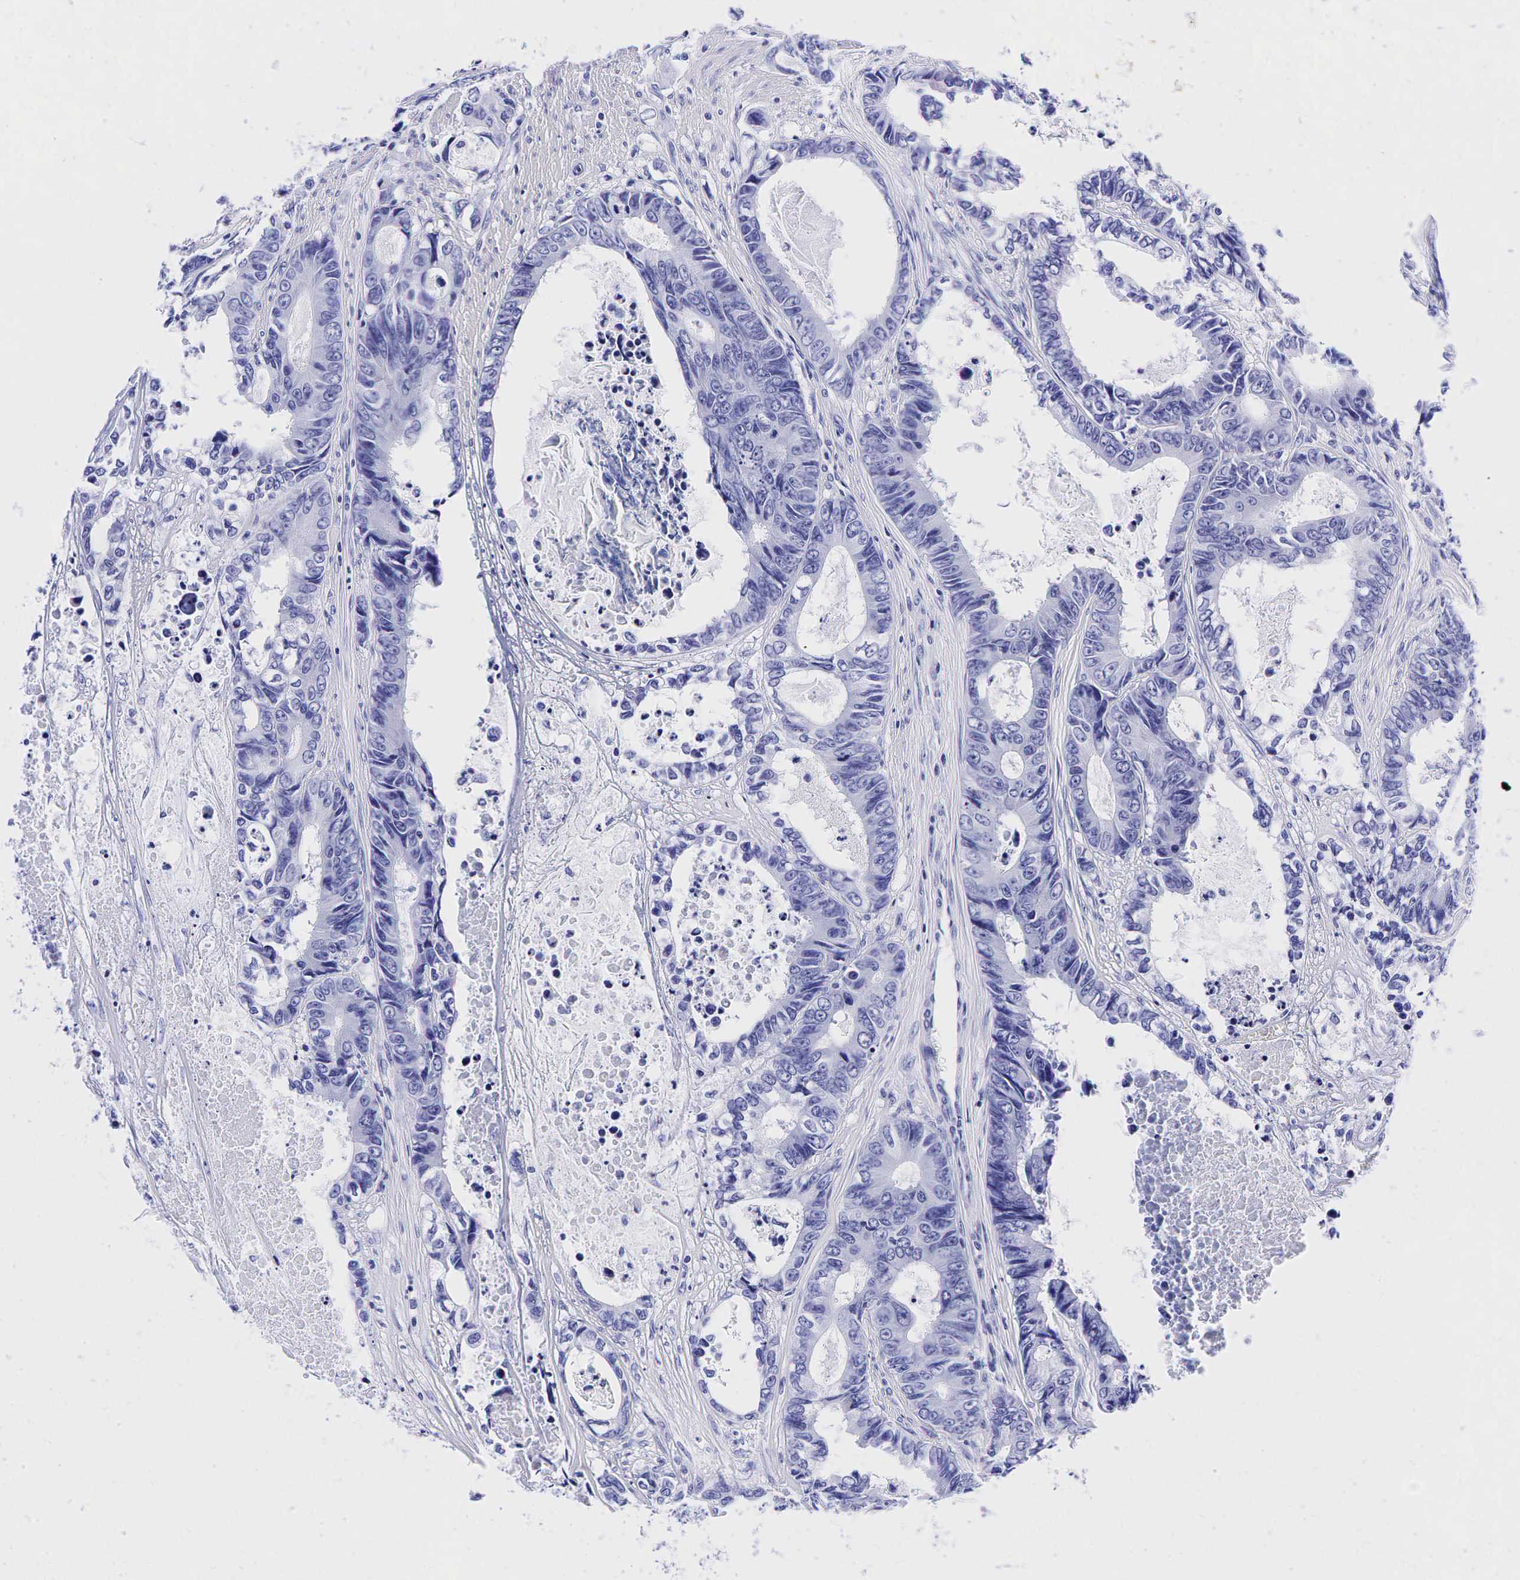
{"staining": {"intensity": "negative", "quantity": "none", "location": "none"}, "tissue": "colorectal cancer", "cell_type": "Tumor cells", "image_type": "cancer", "snomed": [{"axis": "morphology", "description": "Adenocarcinoma, NOS"}, {"axis": "topography", "description": "Rectum"}], "caption": "A histopathology image of colorectal cancer stained for a protein reveals no brown staining in tumor cells.", "gene": "GCG", "patient": {"sex": "female", "age": 98}}